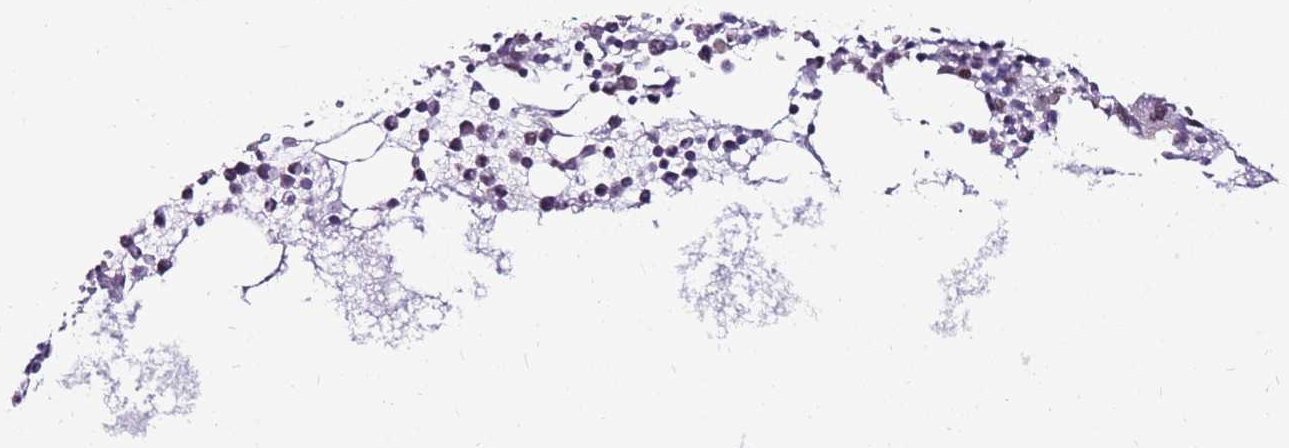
{"staining": {"intensity": "moderate", "quantity": "<25%", "location": "nuclear"}, "tissue": "bone marrow", "cell_type": "Hematopoietic cells", "image_type": "normal", "snomed": [{"axis": "morphology", "description": "Normal tissue, NOS"}, {"axis": "topography", "description": "Bone marrow"}], "caption": "Protein analysis of unremarkable bone marrow displays moderate nuclear expression in about <25% of hematopoietic cells.", "gene": "KPNA4", "patient": {"sex": "female", "age": 78}}